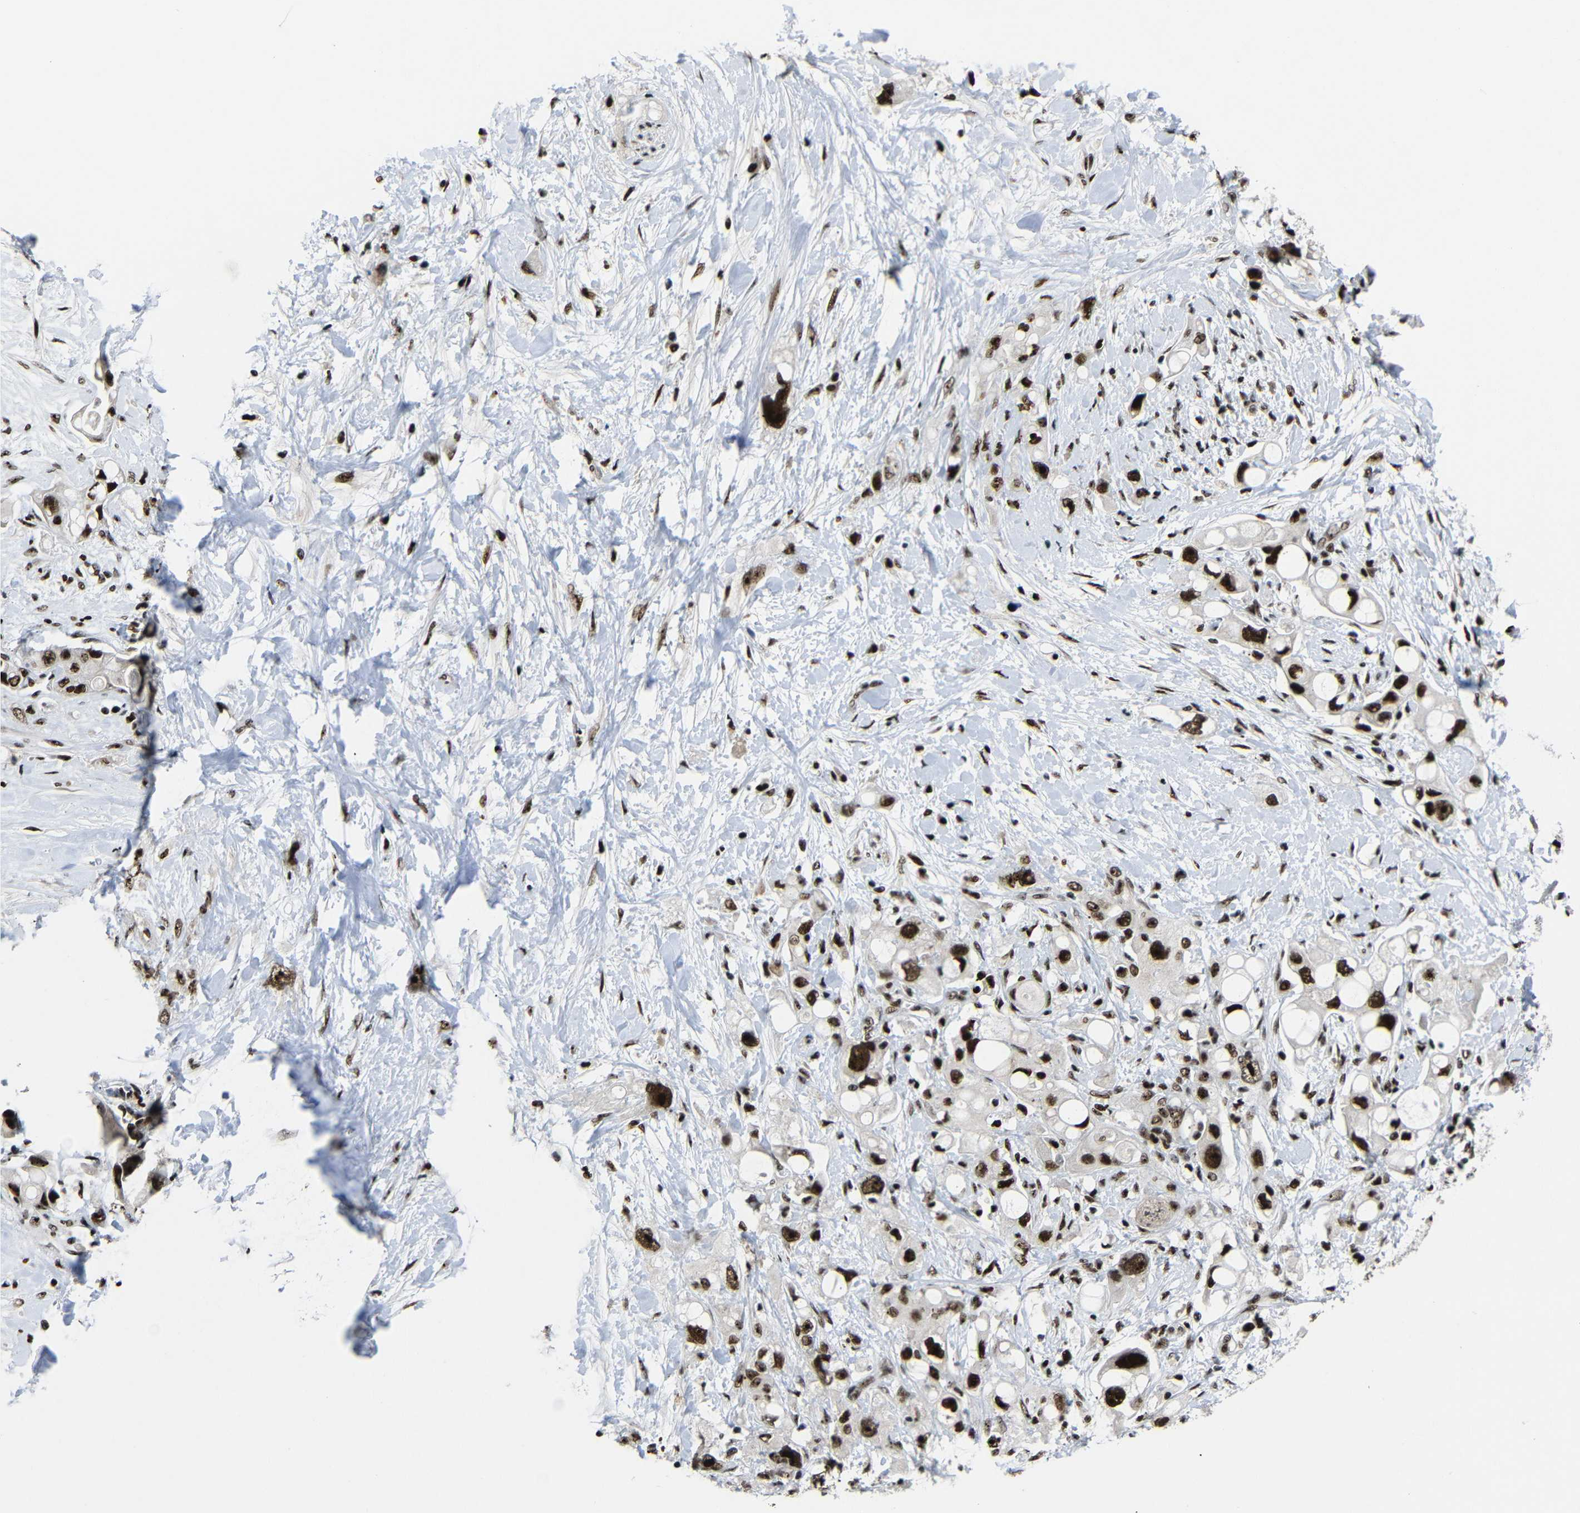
{"staining": {"intensity": "strong", "quantity": ">75%", "location": "nuclear"}, "tissue": "pancreatic cancer", "cell_type": "Tumor cells", "image_type": "cancer", "snomed": [{"axis": "morphology", "description": "Adenocarcinoma, NOS"}, {"axis": "topography", "description": "Pancreas"}], "caption": "A high-resolution photomicrograph shows immunohistochemistry staining of pancreatic cancer, which displays strong nuclear staining in about >75% of tumor cells.", "gene": "SETDB2", "patient": {"sex": "female", "age": 56}}